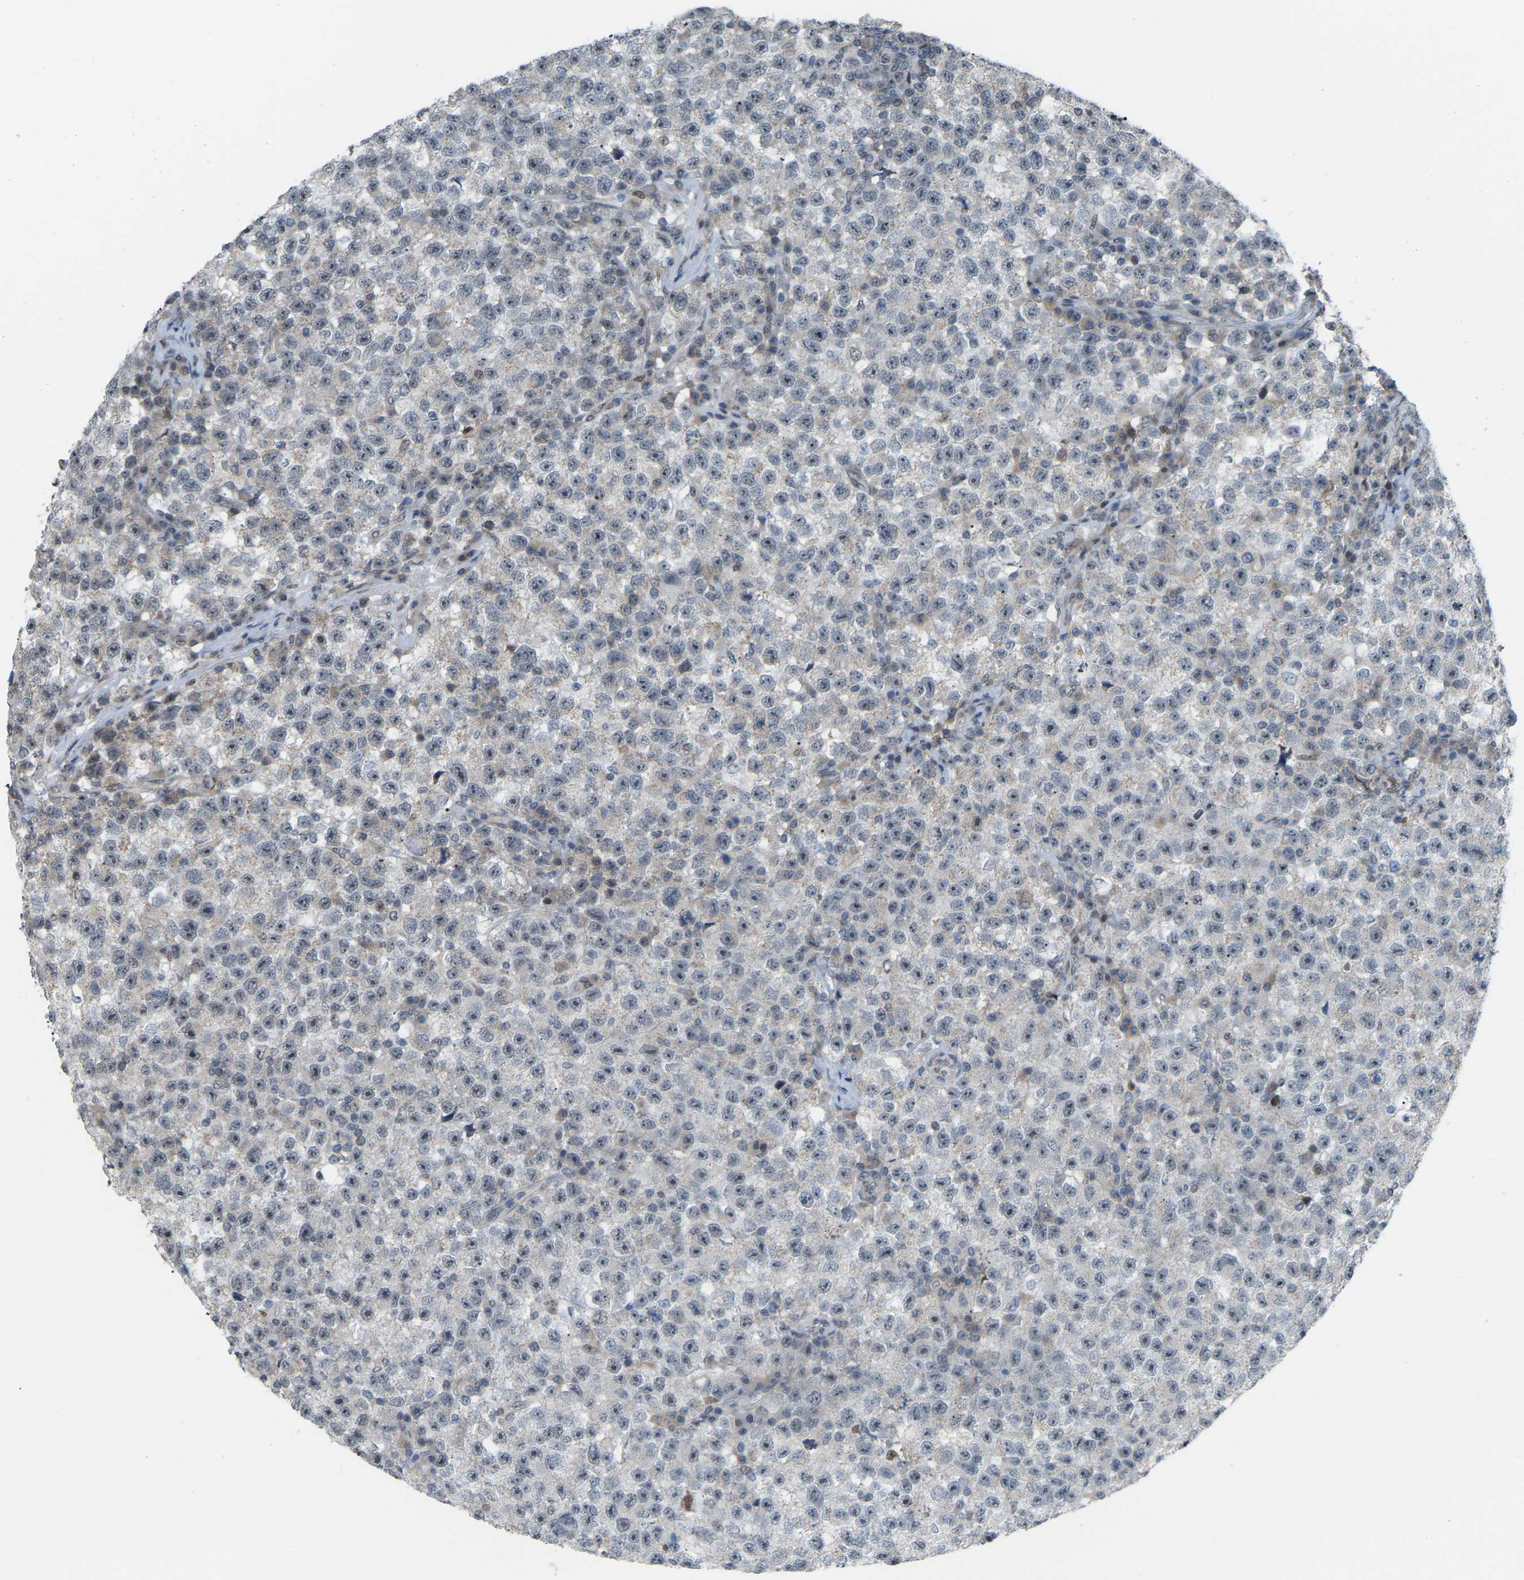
{"staining": {"intensity": "moderate", "quantity": "<25%", "location": "nuclear"}, "tissue": "testis cancer", "cell_type": "Tumor cells", "image_type": "cancer", "snomed": [{"axis": "morphology", "description": "Seminoma, NOS"}, {"axis": "topography", "description": "Testis"}], "caption": "Tumor cells reveal moderate nuclear staining in about <25% of cells in testis cancer (seminoma). (DAB (3,3'-diaminobenzidine) IHC with brightfield microscopy, high magnification).", "gene": "CROT", "patient": {"sex": "male", "age": 22}}